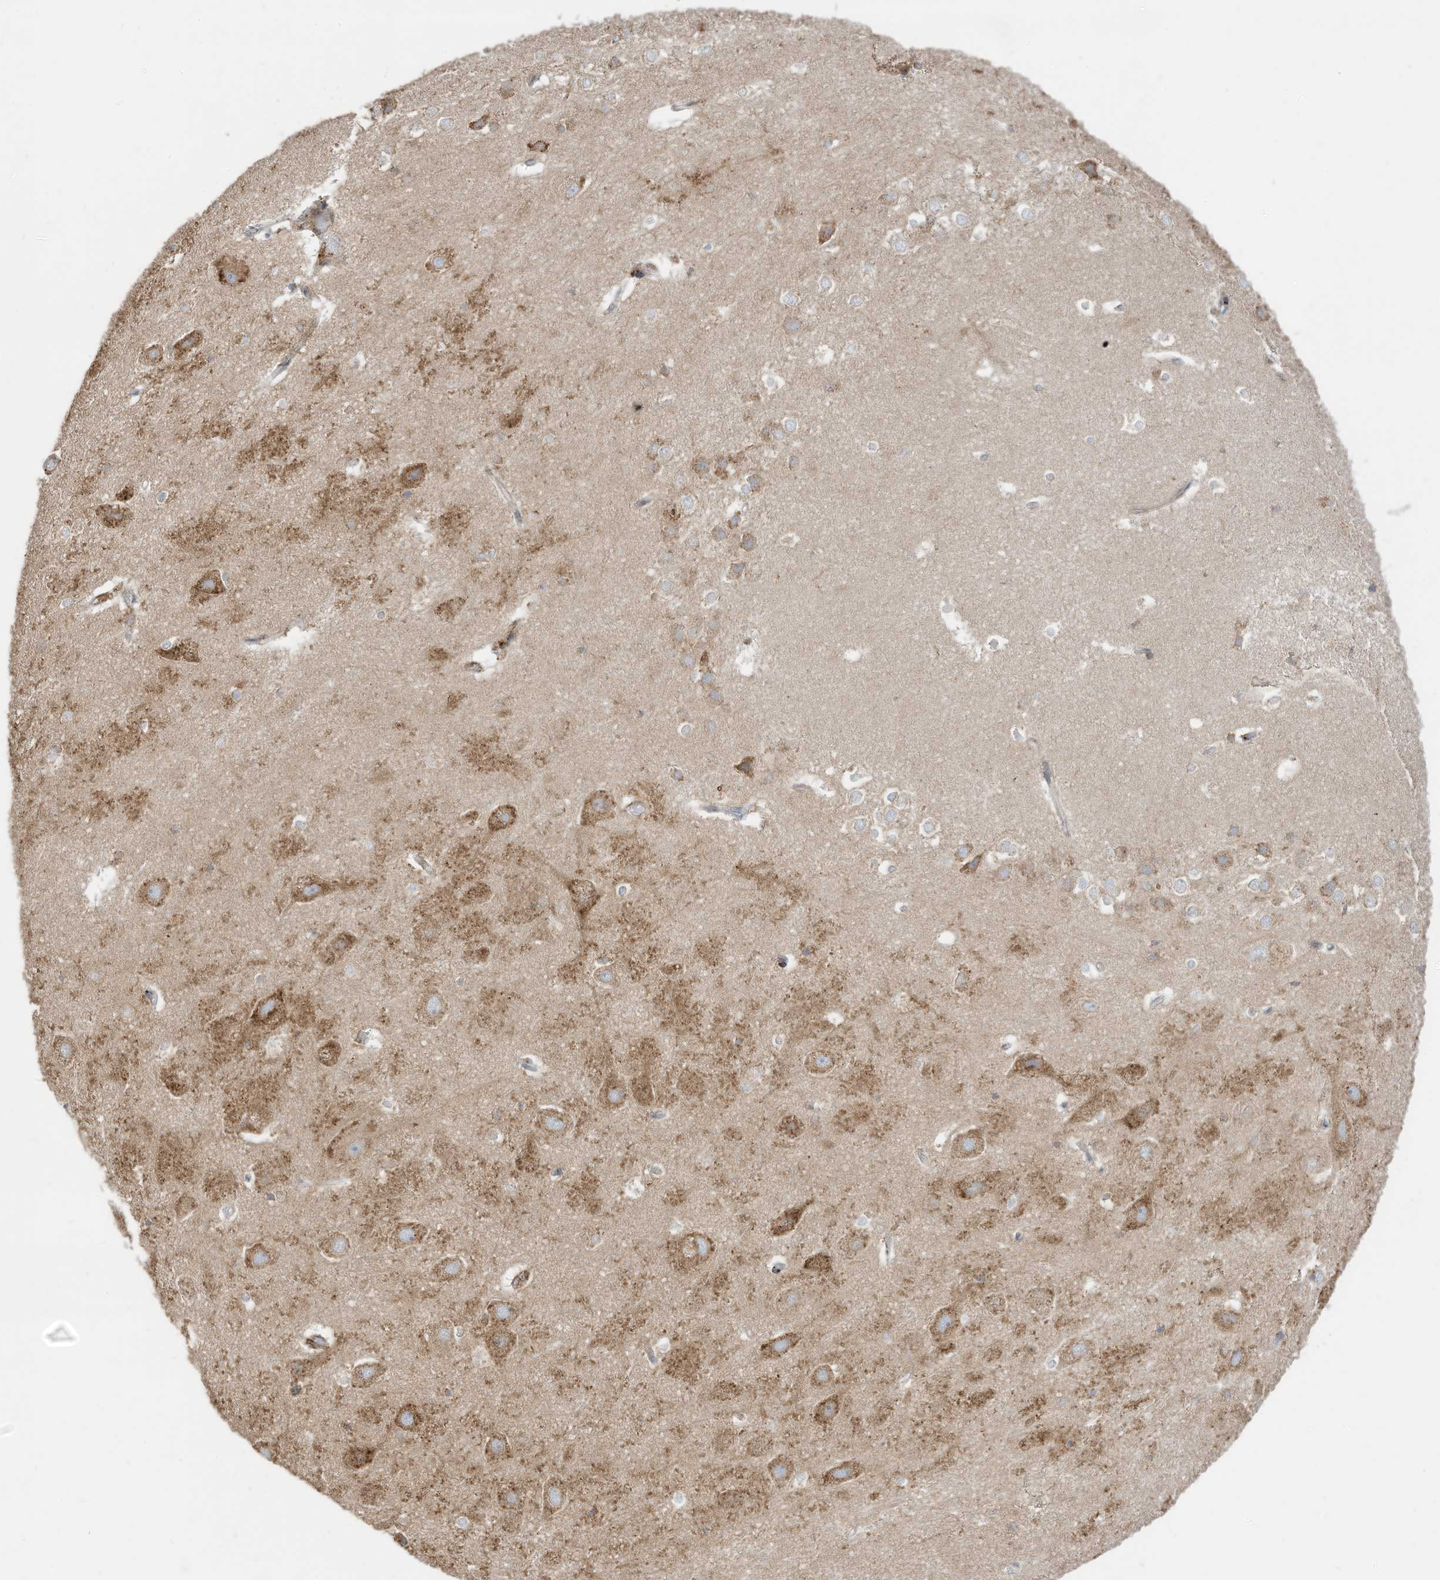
{"staining": {"intensity": "weak", "quantity": "<25%", "location": "cytoplasmic/membranous"}, "tissue": "hippocampus", "cell_type": "Glial cells", "image_type": "normal", "snomed": [{"axis": "morphology", "description": "Normal tissue, NOS"}, {"axis": "topography", "description": "Hippocampus"}], "caption": "IHC image of normal hippocampus: human hippocampus stained with DAB shows no significant protein positivity in glial cells.", "gene": "TRNAU1AP", "patient": {"sex": "female", "age": 52}}